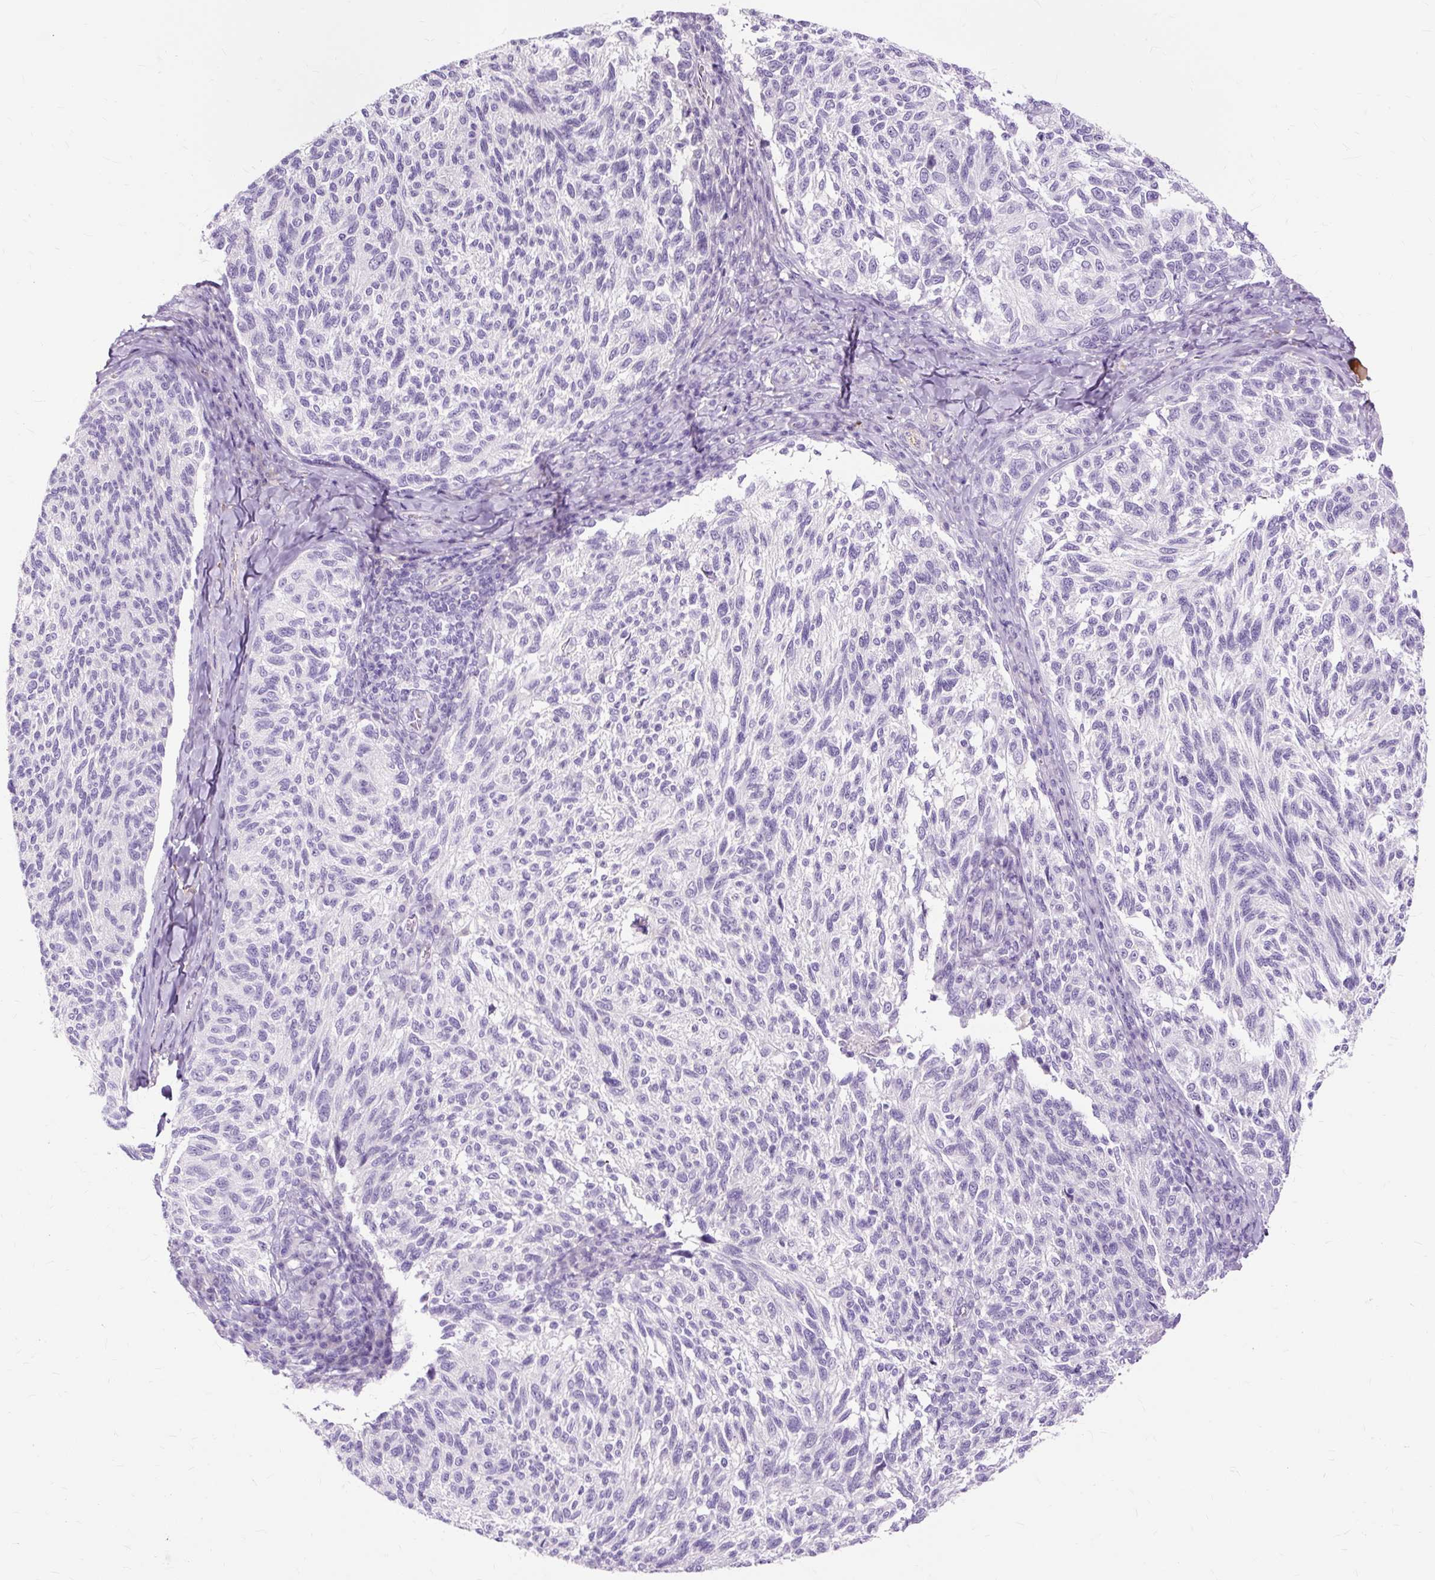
{"staining": {"intensity": "negative", "quantity": "none", "location": "none"}, "tissue": "melanoma", "cell_type": "Tumor cells", "image_type": "cancer", "snomed": [{"axis": "morphology", "description": "Malignant melanoma, NOS"}, {"axis": "topography", "description": "Skin"}], "caption": "An immunohistochemistry image of malignant melanoma is shown. There is no staining in tumor cells of malignant melanoma.", "gene": "DCTN4", "patient": {"sex": "female", "age": 73}}